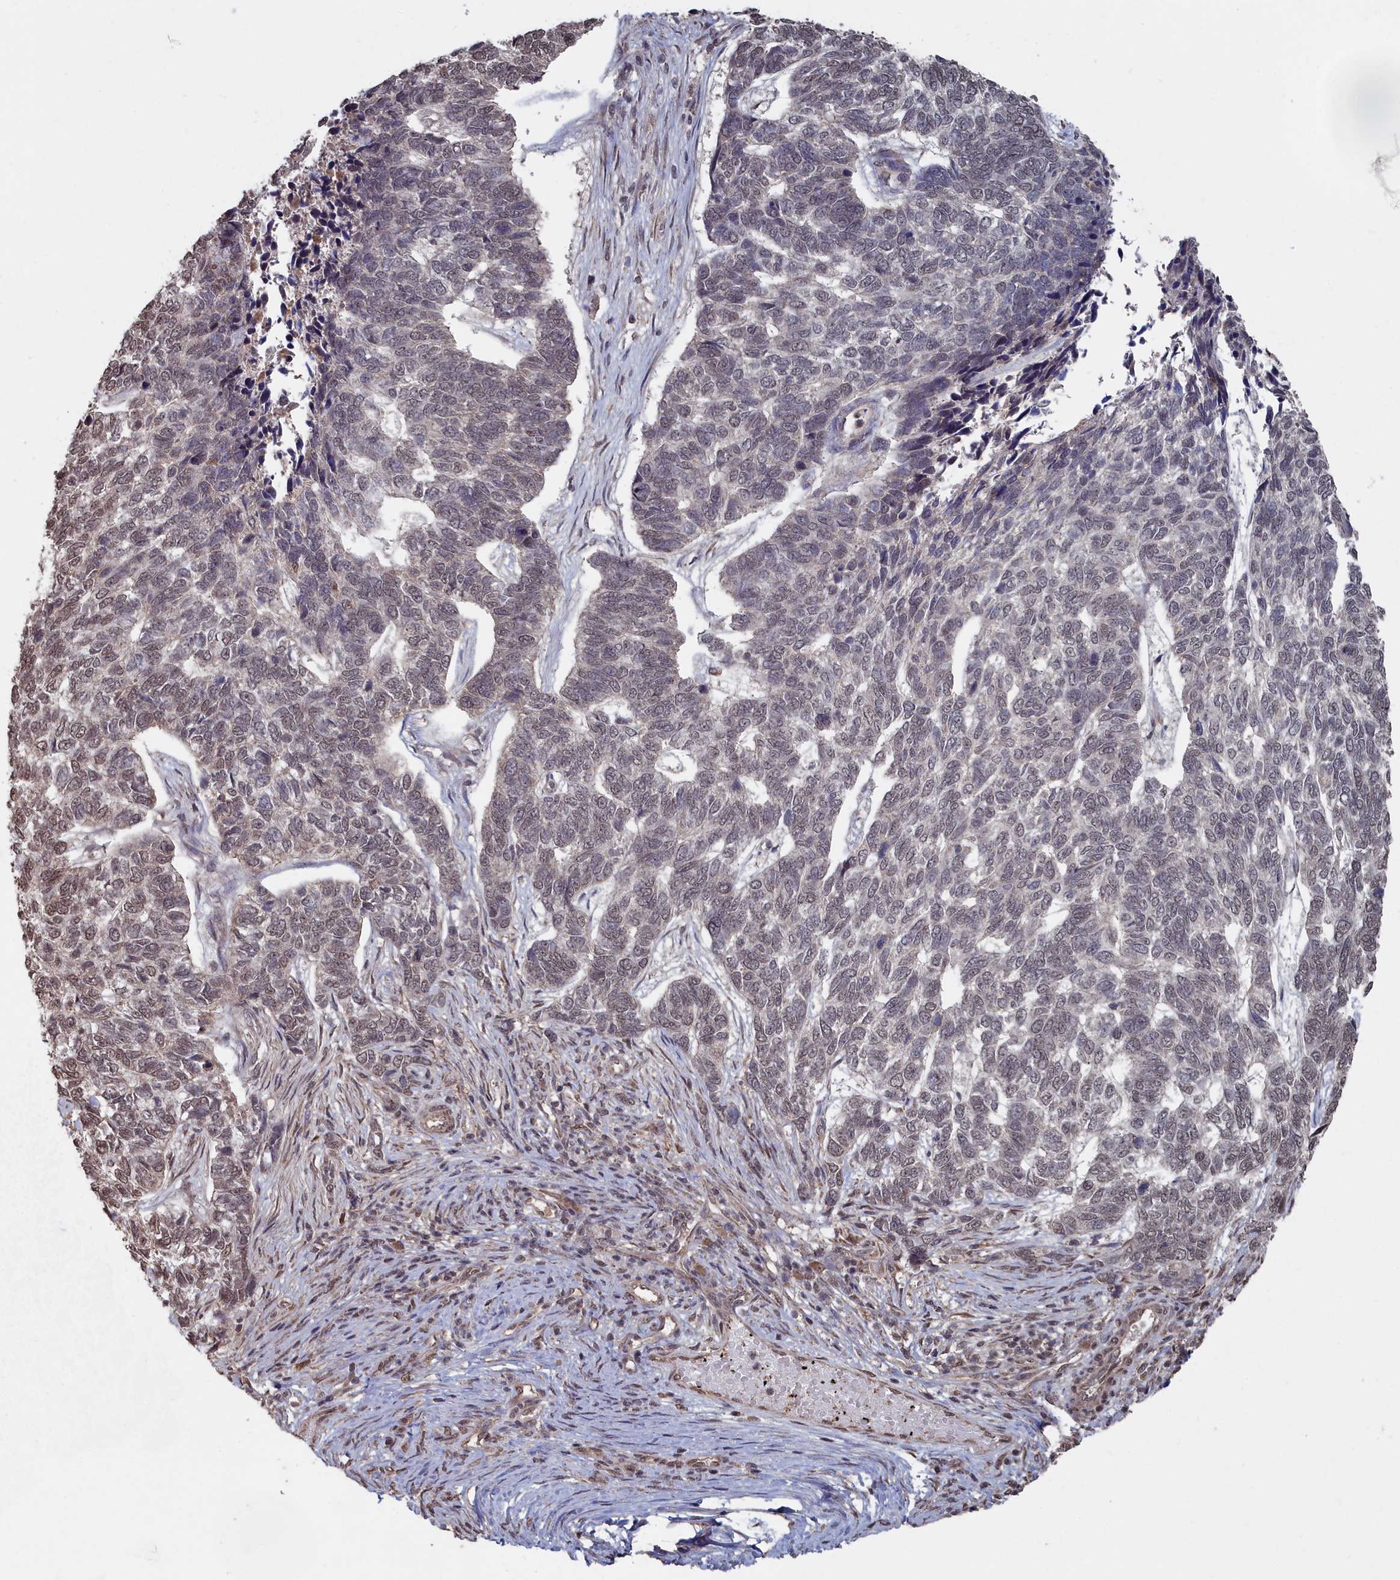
{"staining": {"intensity": "weak", "quantity": "<25%", "location": "nuclear"}, "tissue": "skin cancer", "cell_type": "Tumor cells", "image_type": "cancer", "snomed": [{"axis": "morphology", "description": "Basal cell carcinoma"}, {"axis": "topography", "description": "Skin"}], "caption": "Skin cancer (basal cell carcinoma) was stained to show a protein in brown. There is no significant staining in tumor cells.", "gene": "CCNP", "patient": {"sex": "female", "age": 65}}